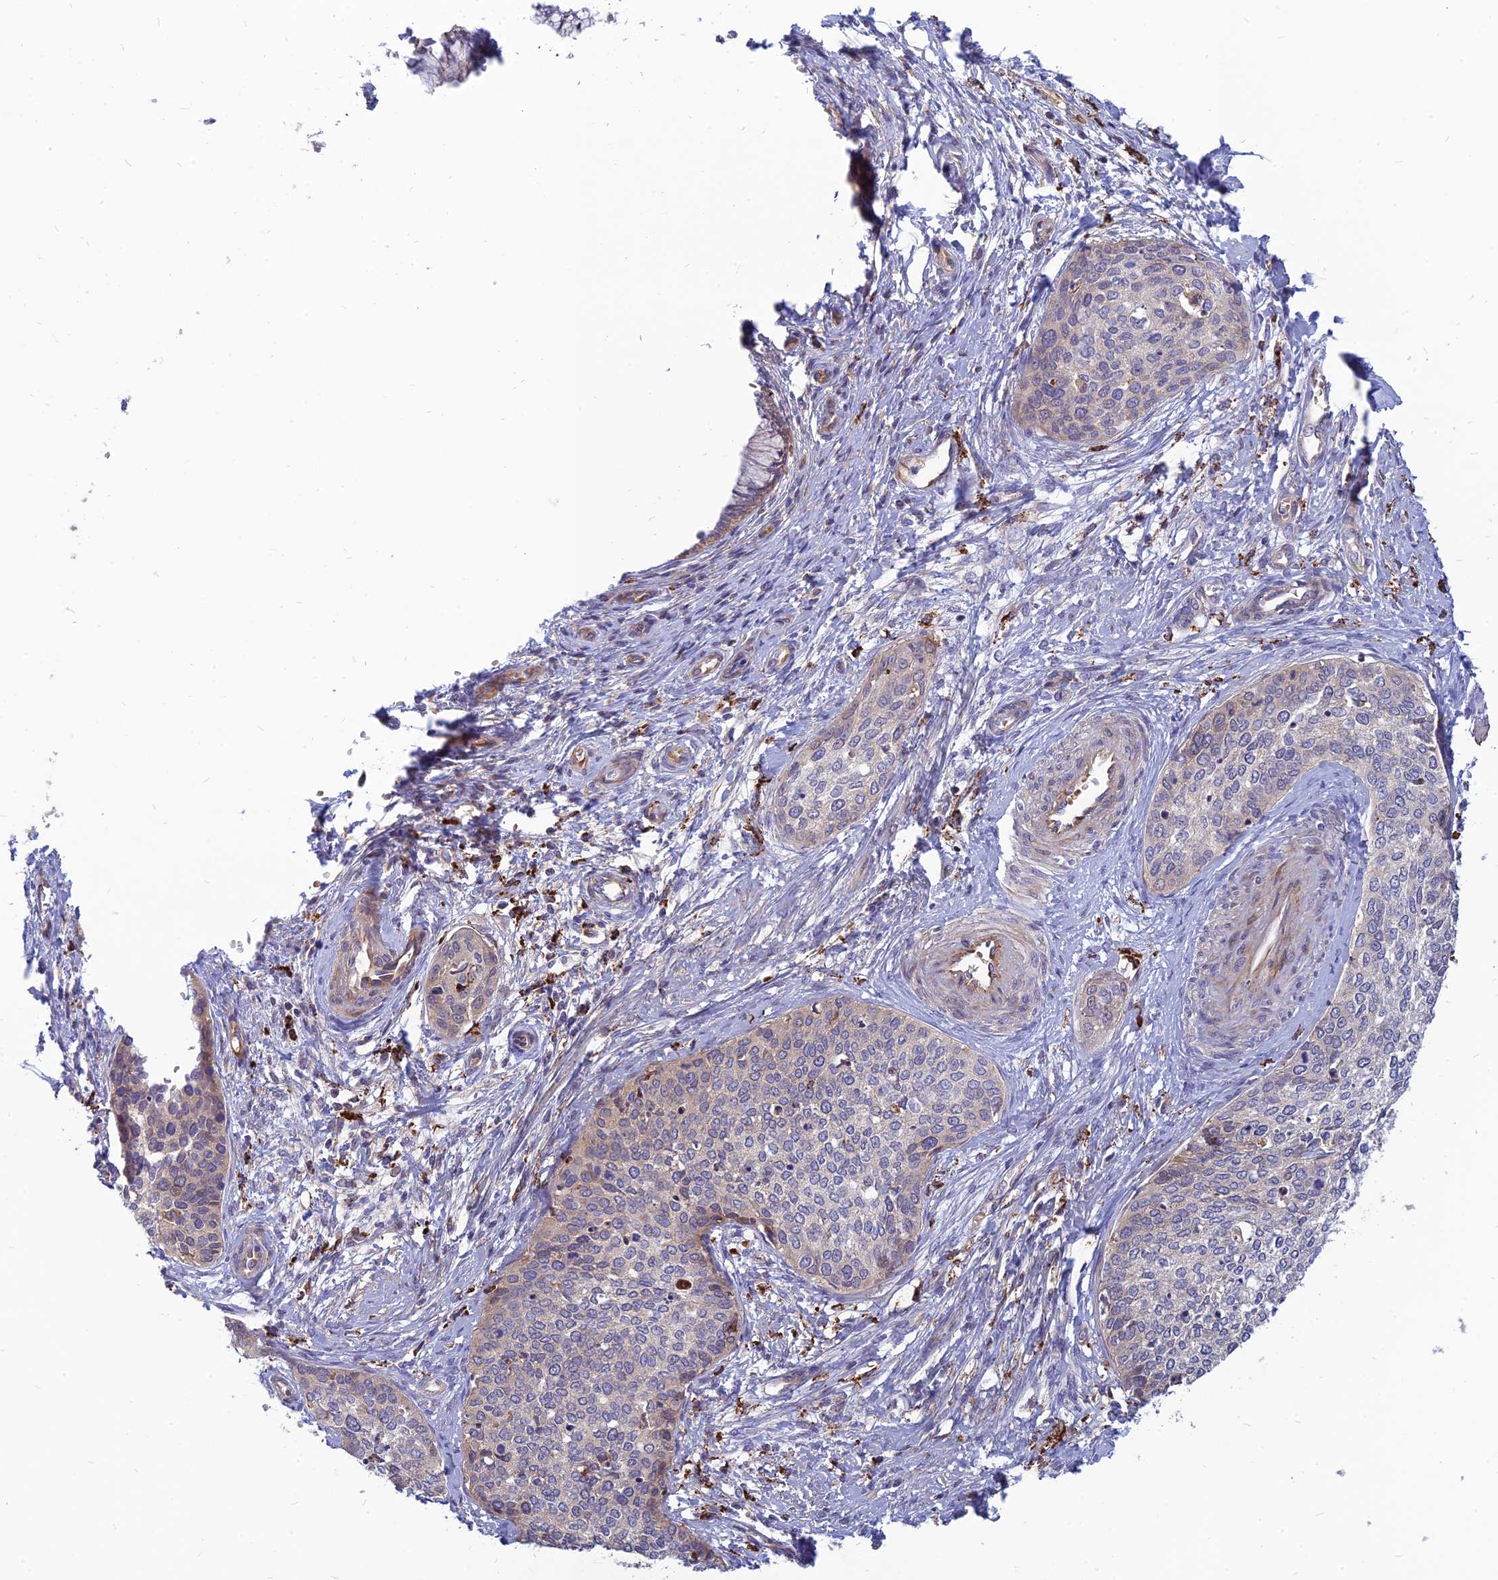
{"staining": {"intensity": "negative", "quantity": "none", "location": "none"}, "tissue": "cervical cancer", "cell_type": "Tumor cells", "image_type": "cancer", "snomed": [{"axis": "morphology", "description": "Squamous cell carcinoma, NOS"}, {"axis": "topography", "description": "Cervix"}], "caption": "Tumor cells are negative for brown protein staining in cervical cancer (squamous cell carcinoma).", "gene": "PHKA2", "patient": {"sex": "female", "age": 37}}